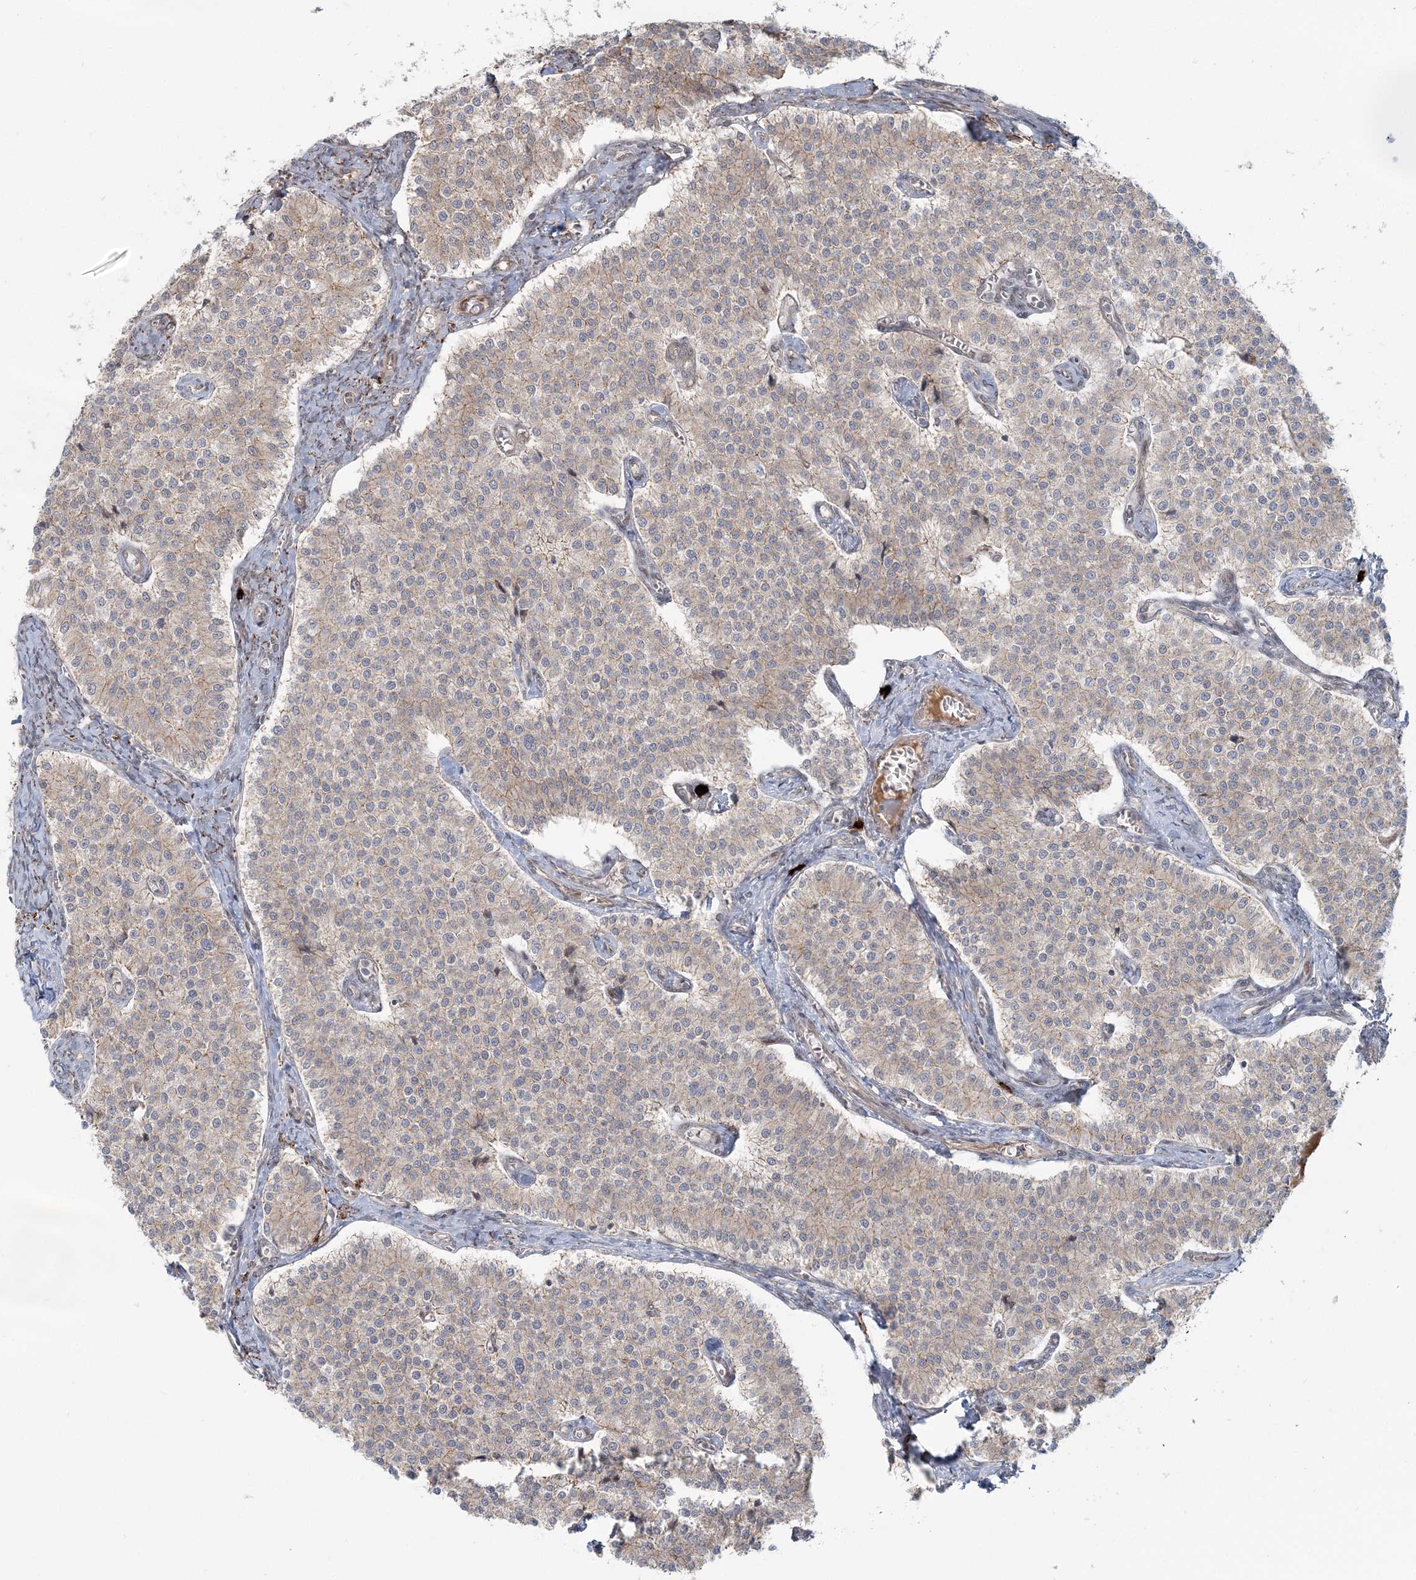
{"staining": {"intensity": "weak", "quantity": ">75%", "location": "cytoplasmic/membranous"}, "tissue": "carcinoid", "cell_type": "Tumor cells", "image_type": "cancer", "snomed": [{"axis": "morphology", "description": "Carcinoid, malignant, NOS"}, {"axis": "topography", "description": "Colon"}], "caption": "Protein expression by immunohistochemistry (IHC) displays weak cytoplasmic/membranous expression in approximately >75% of tumor cells in carcinoid.", "gene": "SH3PXD2A", "patient": {"sex": "female", "age": 52}}